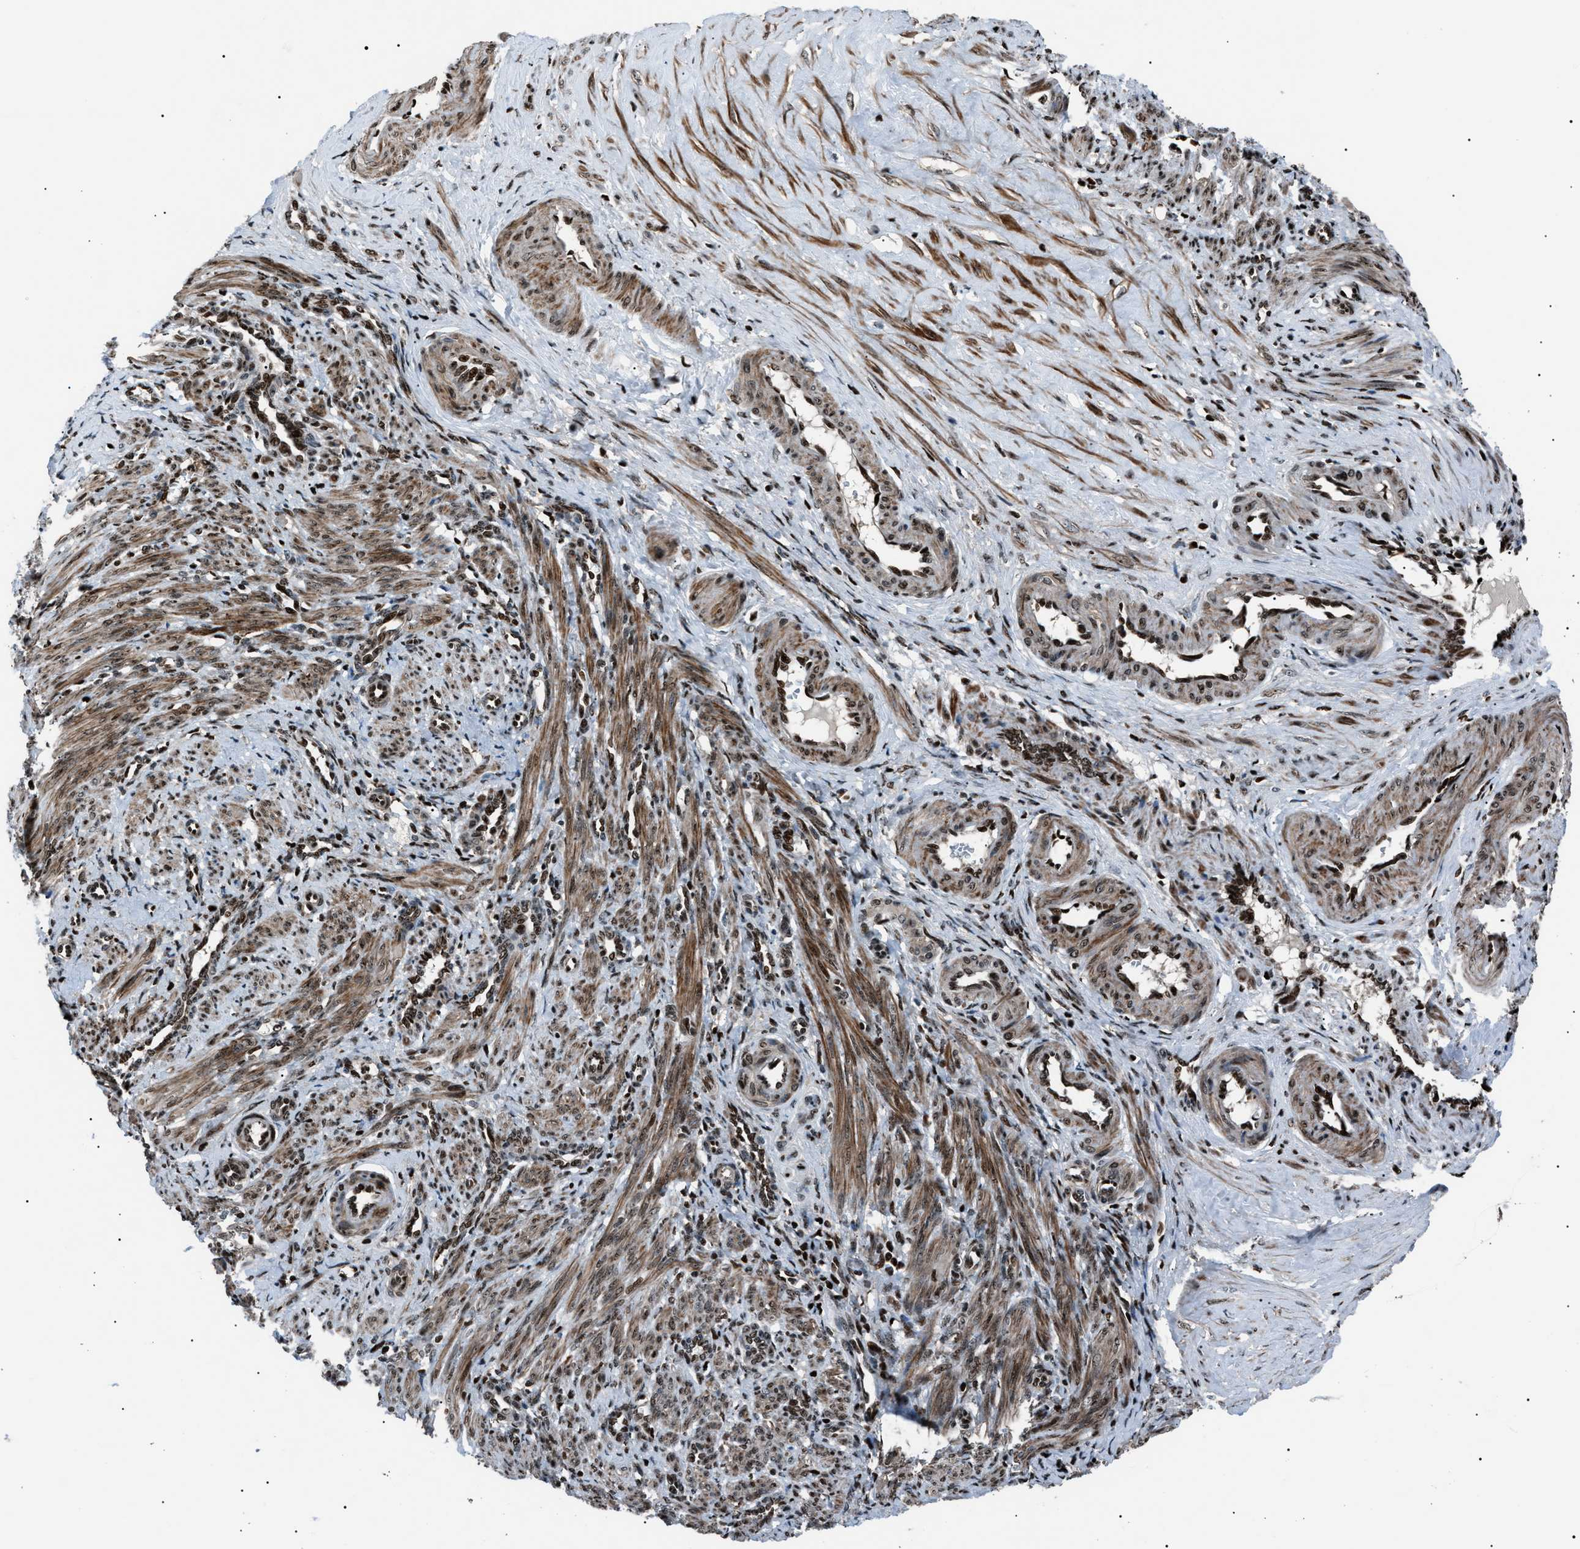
{"staining": {"intensity": "strong", "quantity": ">75%", "location": "cytoplasmic/membranous,nuclear"}, "tissue": "smooth muscle", "cell_type": "Smooth muscle cells", "image_type": "normal", "snomed": [{"axis": "morphology", "description": "Normal tissue, NOS"}, {"axis": "topography", "description": "Endometrium"}], "caption": "A high-resolution micrograph shows immunohistochemistry staining of normal smooth muscle, which exhibits strong cytoplasmic/membranous,nuclear staining in approximately >75% of smooth muscle cells.", "gene": "PRKX", "patient": {"sex": "female", "age": 33}}